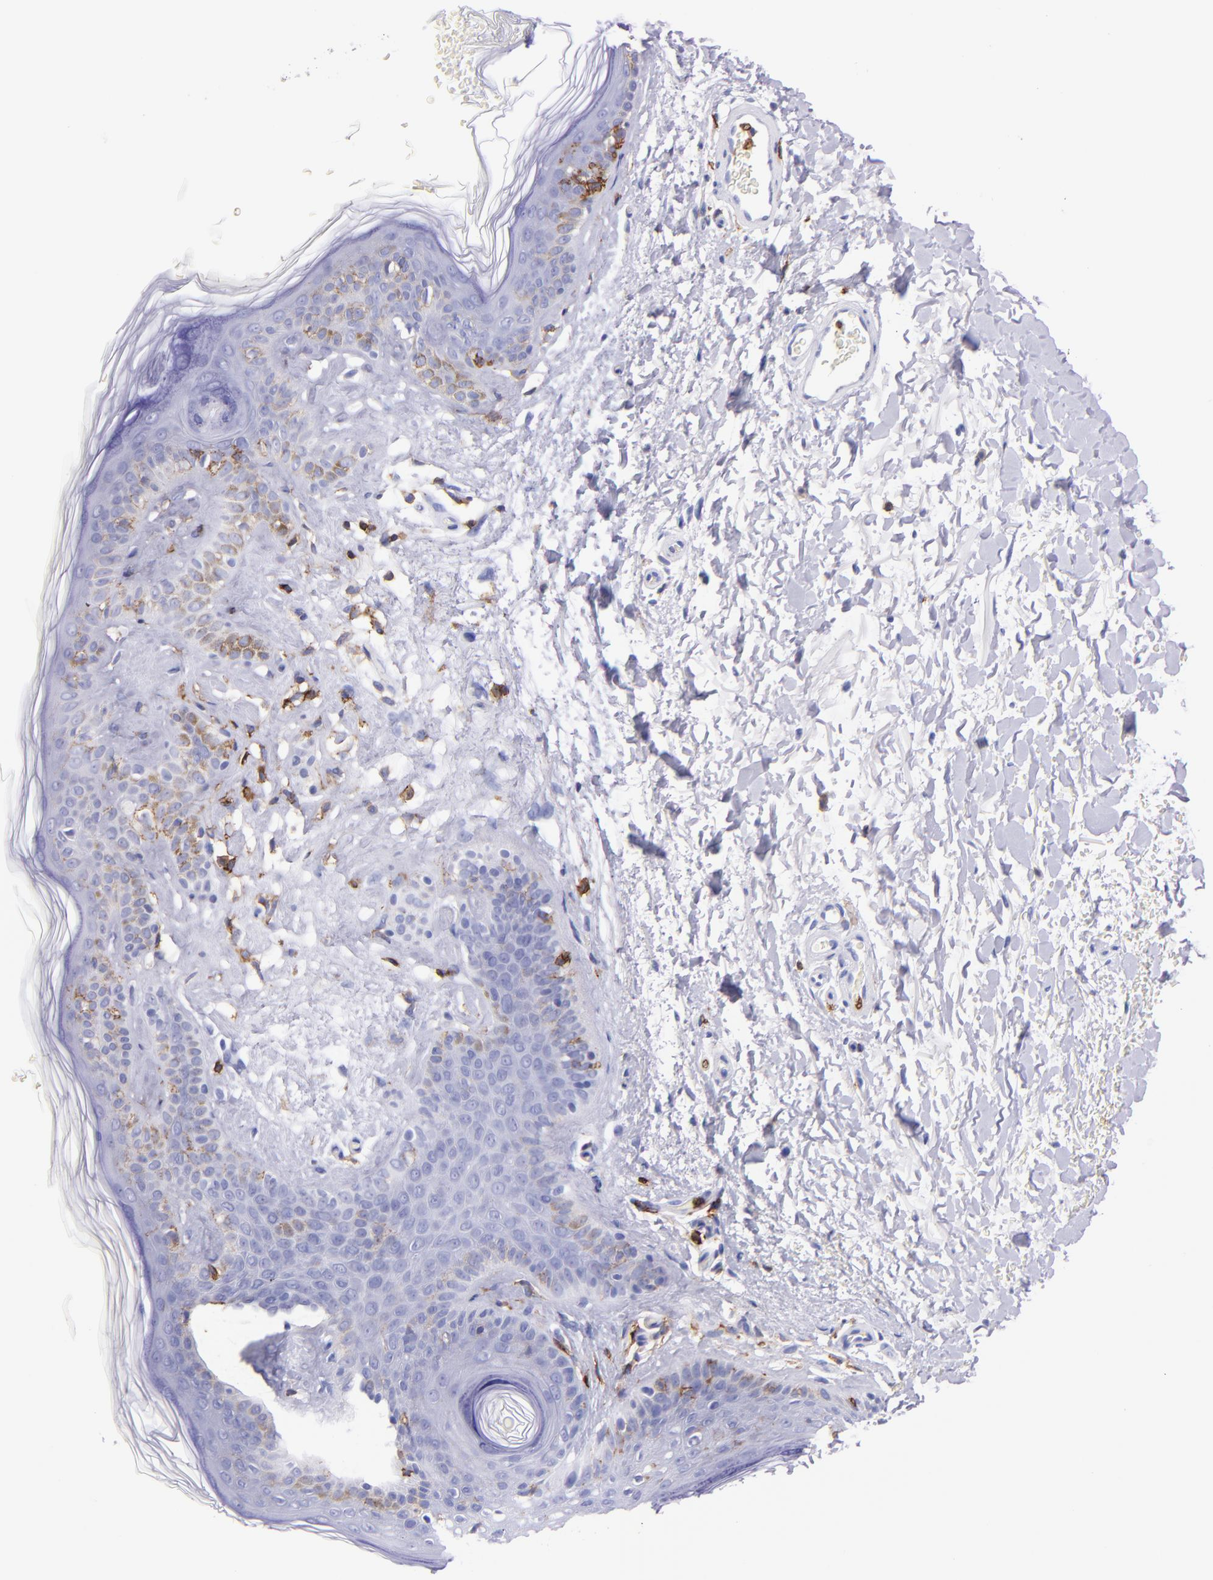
{"staining": {"intensity": "negative", "quantity": "none", "location": "none"}, "tissue": "skin", "cell_type": "Fibroblasts", "image_type": "normal", "snomed": [{"axis": "morphology", "description": "Normal tissue, NOS"}, {"axis": "topography", "description": "Skin"}], "caption": "Fibroblasts show no significant staining in benign skin. The staining was performed using DAB to visualize the protein expression in brown, while the nuclei were stained in blue with hematoxylin (Magnification: 20x).", "gene": "SPN", "patient": {"sex": "male", "age": 63}}